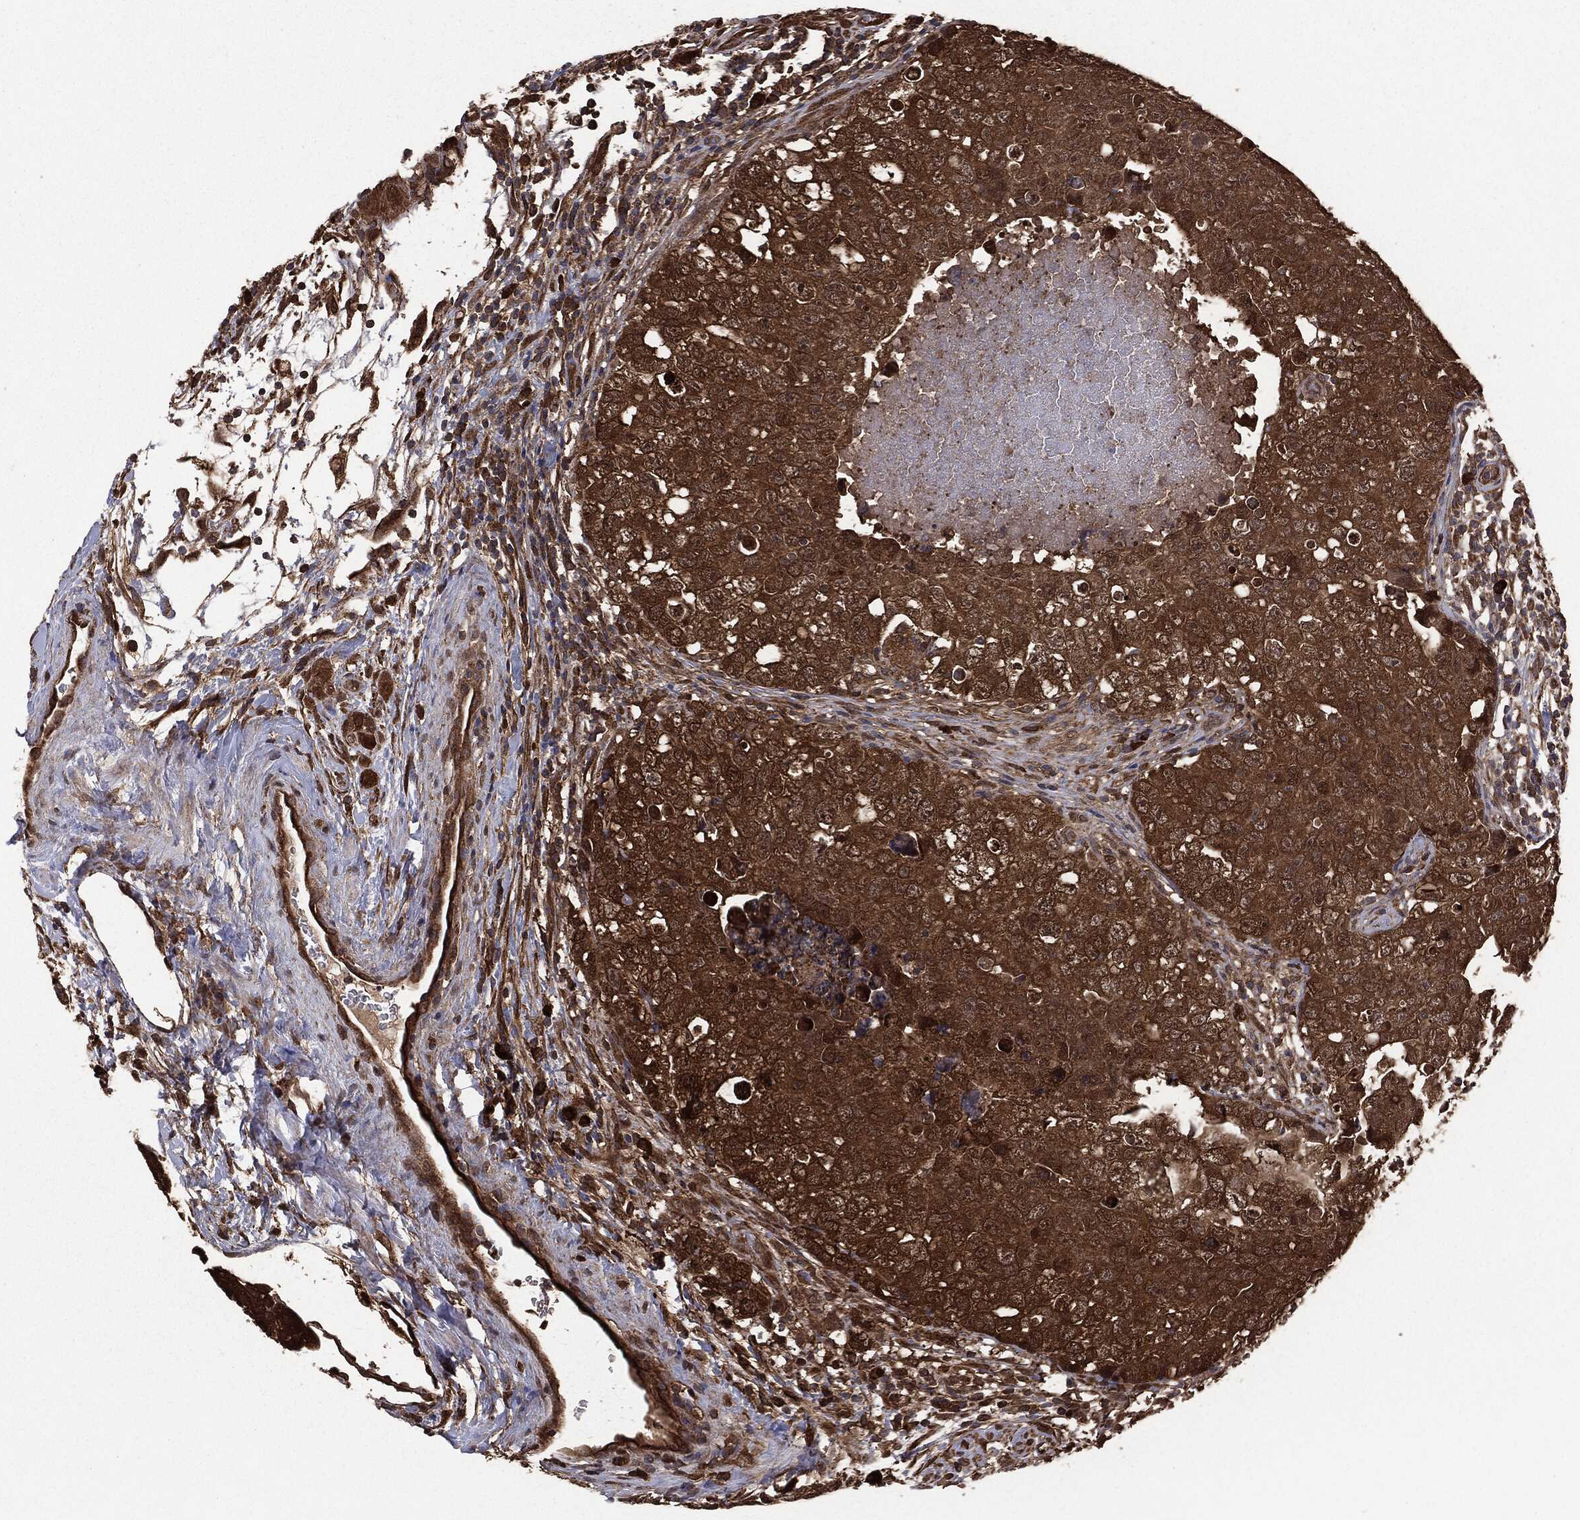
{"staining": {"intensity": "strong", "quantity": ">75%", "location": "cytoplasmic/membranous"}, "tissue": "testis cancer", "cell_type": "Tumor cells", "image_type": "cancer", "snomed": [{"axis": "morphology", "description": "Seminoma, NOS"}, {"axis": "topography", "description": "Testis"}], "caption": "Testis cancer stained for a protein (brown) displays strong cytoplasmic/membranous positive staining in approximately >75% of tumor cells.", "gene": "NME1", "patient": {"sex": "male", "age": 34}}